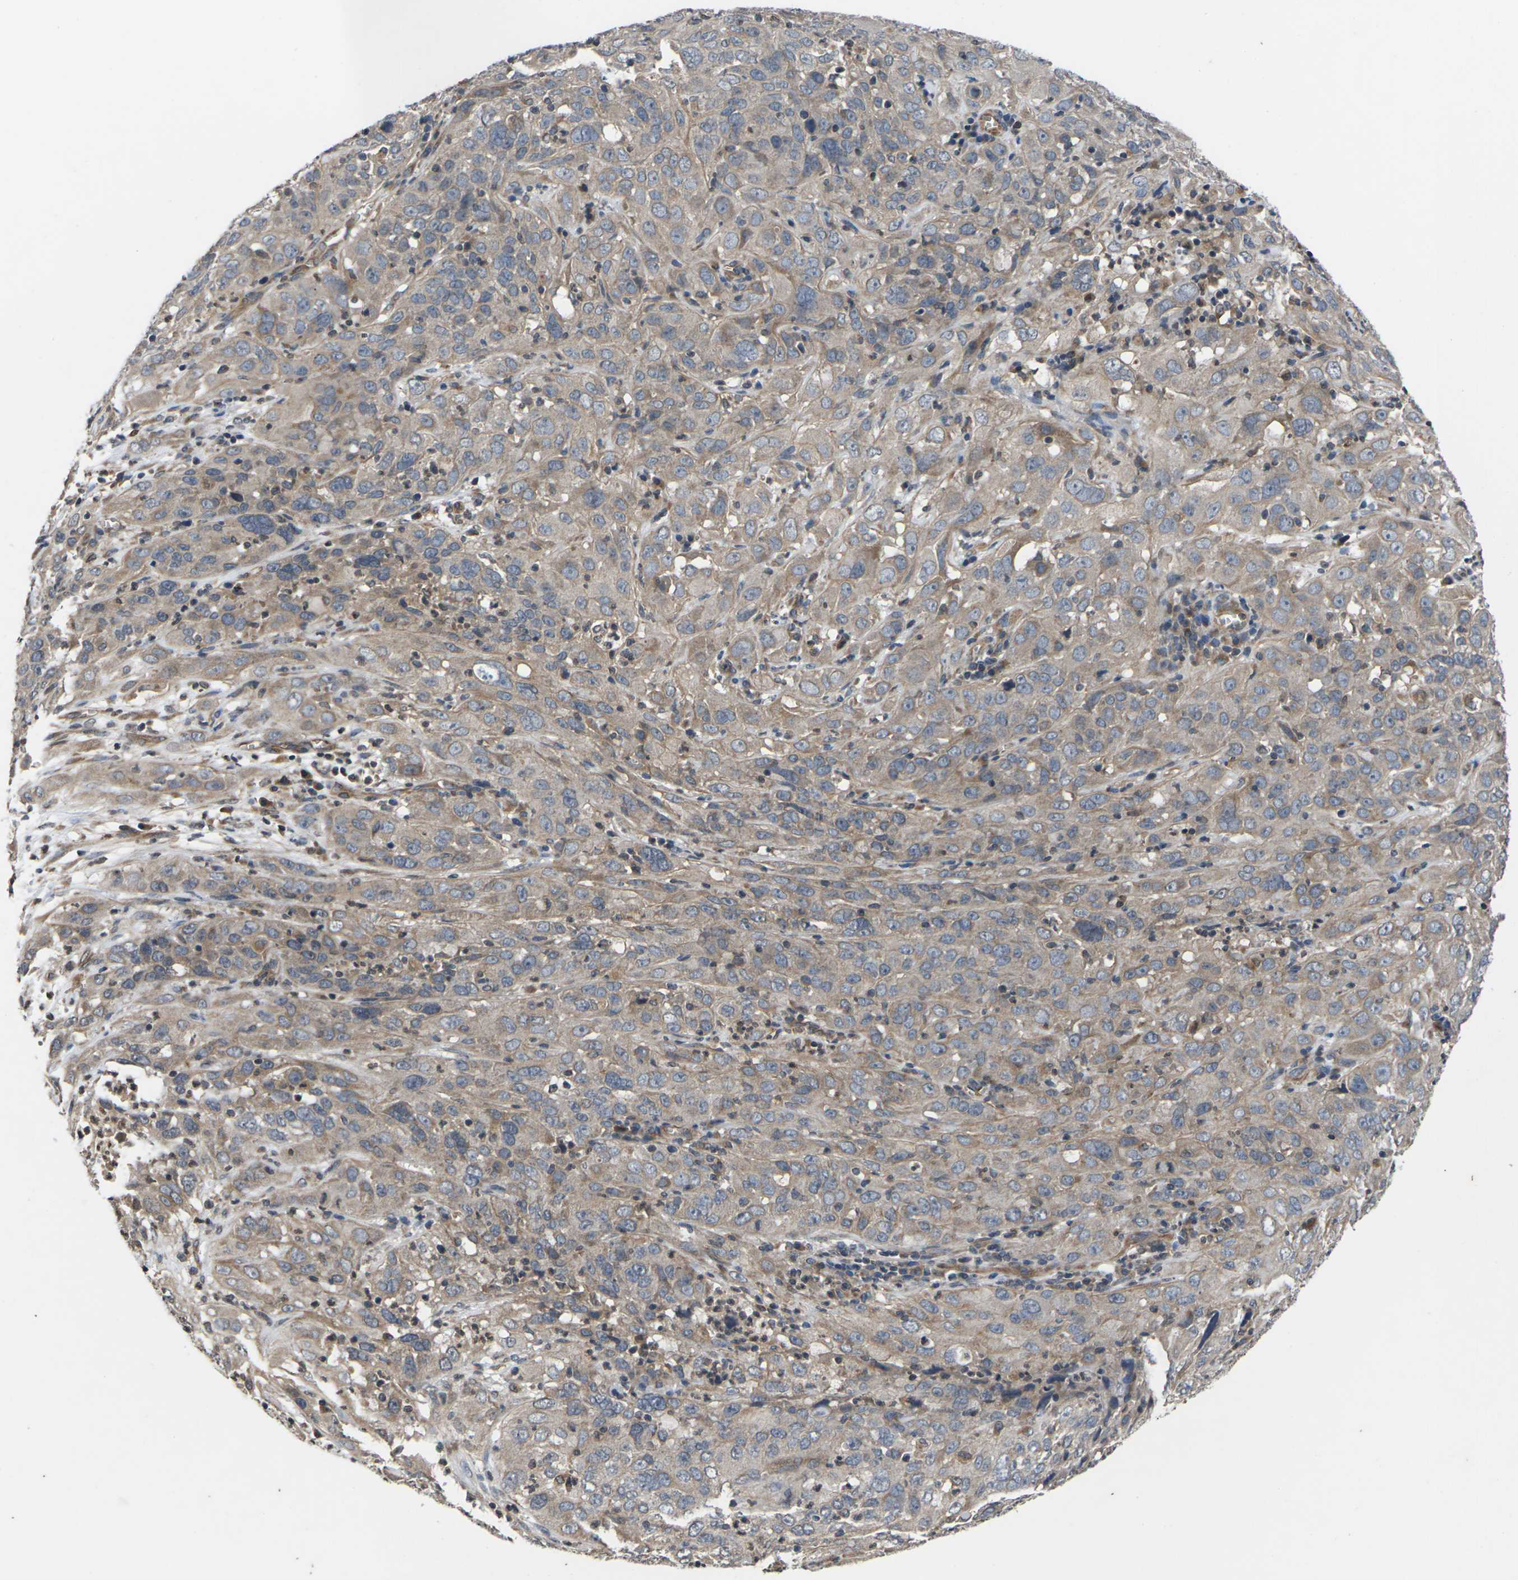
{"staining": {"intensity": "moderate", "quantity": ">75%", "location": "cytoplasmic/membranous"}, "tissue": "cervical cancer", "cell_type": "Tumor cells", "image_type": "cancer", "snomed": [{"axis": "morphology", "description": "Squamous cell carcinoma, NOS"}, {"axis": "topography", "description": "Cervix"}], "caption": "An image showing moderate cytoplasmic/membranous positivity in about >75% of tumor cells in cervical cancer, as visualized by brown immunohistochemical staining.", "gene": "DKK2", "patient": {"sex": "female", "age": 32}}